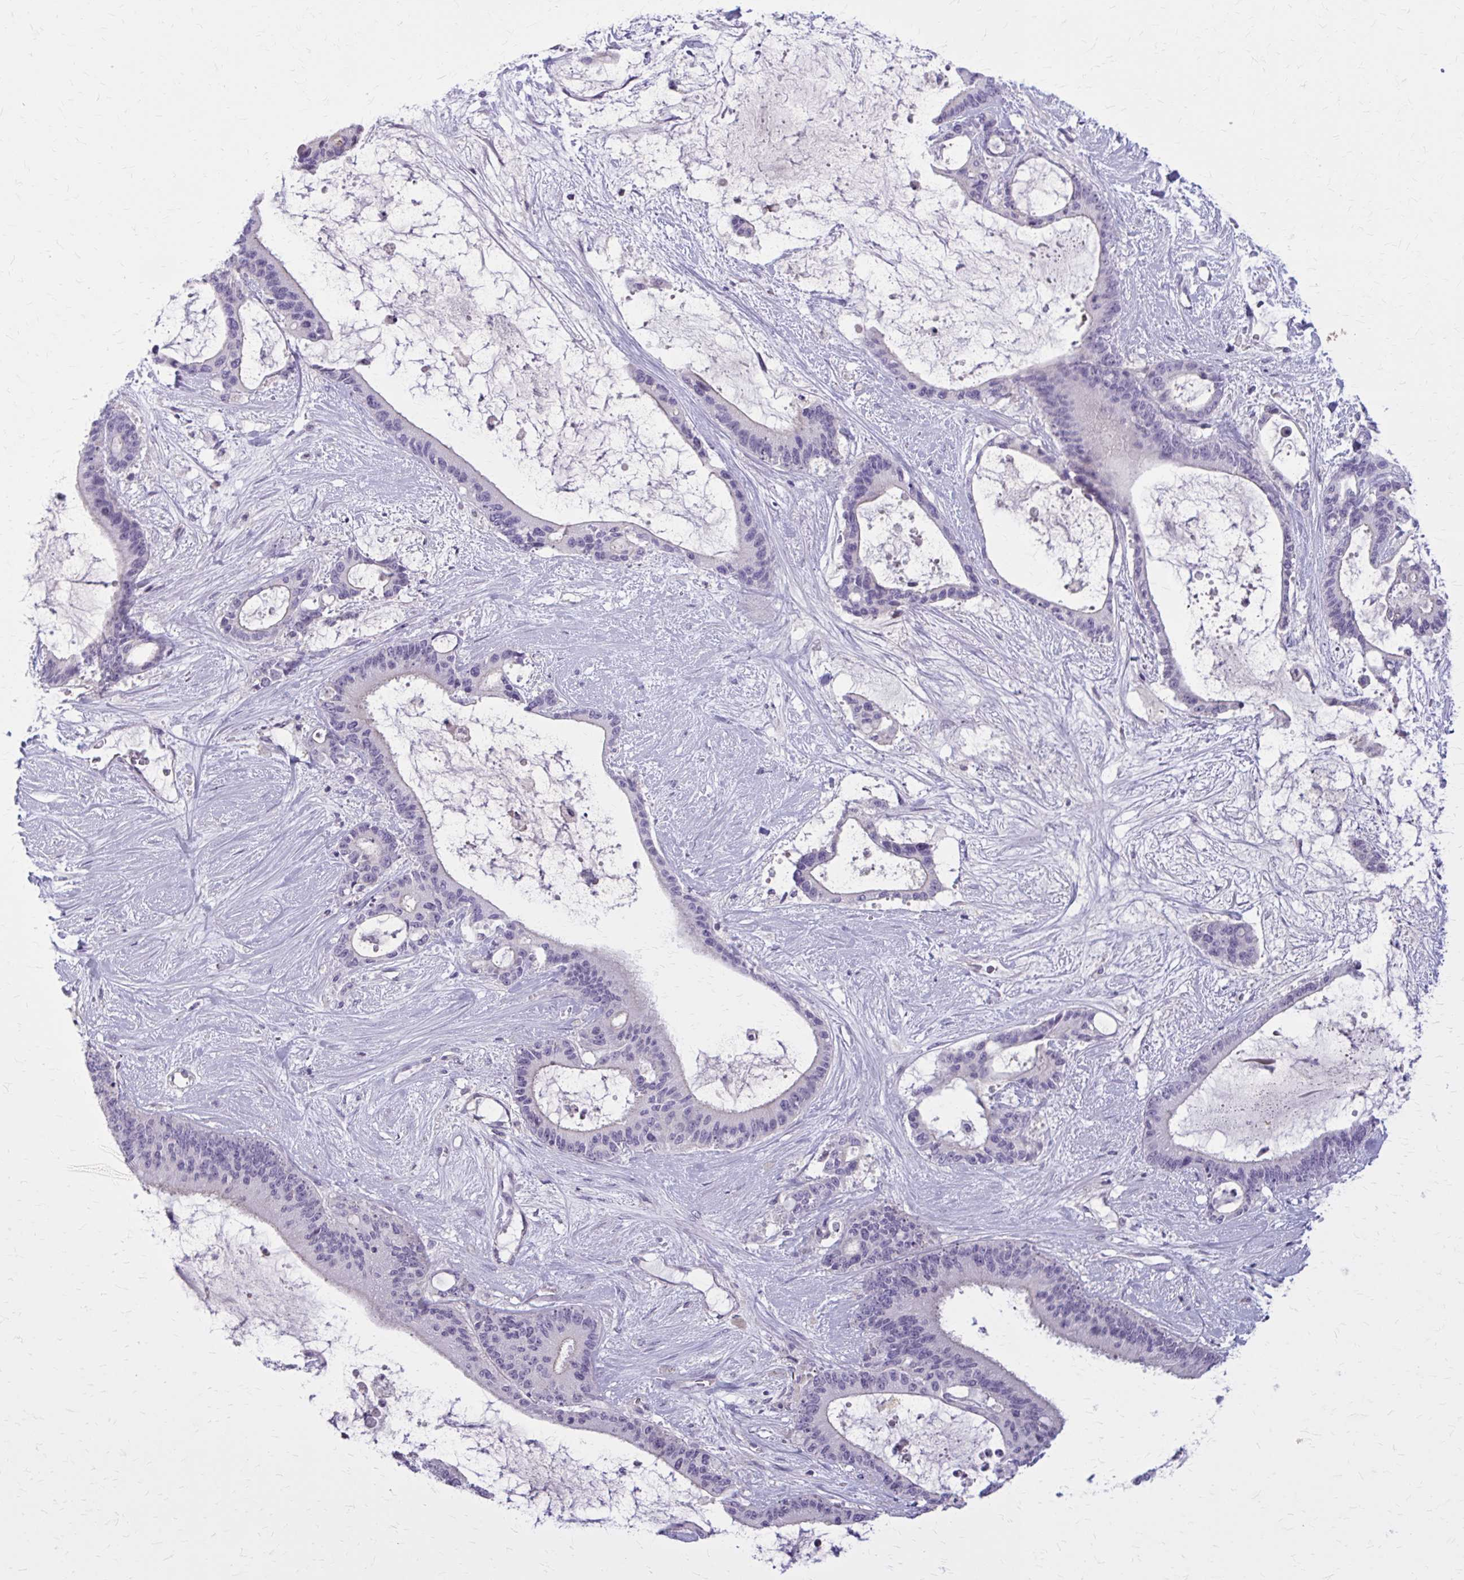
{"staining": {"intensity": "negative", "quantity": "none", "location": "none"}, "tissue": "liver cancer", "cell_type": "Tumor cells", "image_type": "cancer", "snomed": [{"axis": "morphology", "description": "Normal tissue, NOS"}, {"axis": "morphology", "description": "Cholangiocarcinoma"}, {"axis": "topography", "description": "Liver"}, {"axis": "topography", "description": "Peripheral nerve tissue"}], "caption": "There is no significant staining in tumor cells of liver cancer (cholangiocarcinoma).", "gene": "OR4A47", "patient": {"sex": "female", "age": 73}}